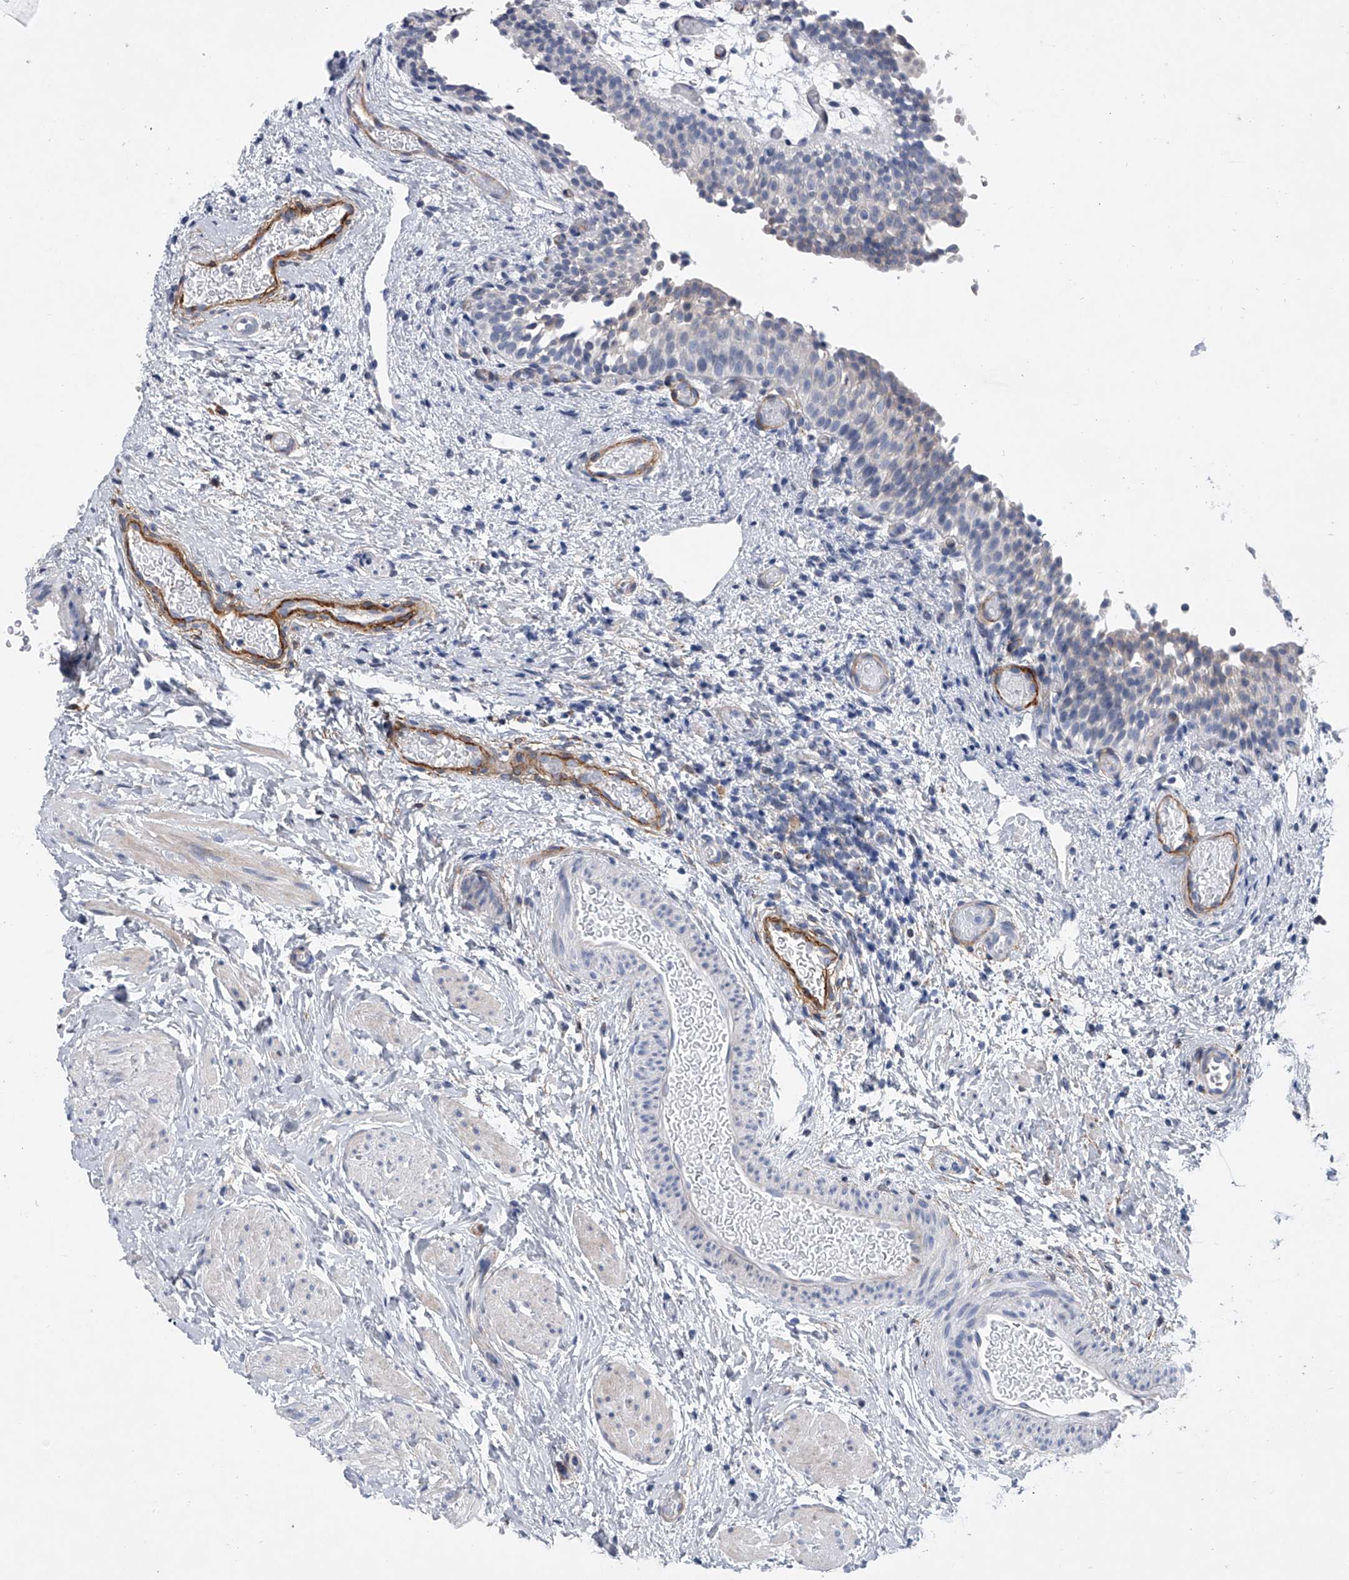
{"staining": {"intensity": "negative", "quantity": "none", "location": "none"}, "tissue": "urinary bladder", "cell_type": "Urothelial cells", "image_type": "normal", "snomed": [{"axis": "morphology", "description": "Normal tissue, NOS"}, {"axis": "topography", "description": "Urinary bladder"}], "caption": "Immunohistochemistry image of unremarkable urinary bladder: urinary bladder stained with DAB (3,3'-diaminobenzidine) reveals no significant protein staining in urothelial cells.", "gene": "ALG14", "patient": {"sex": "male", "age": 1}}